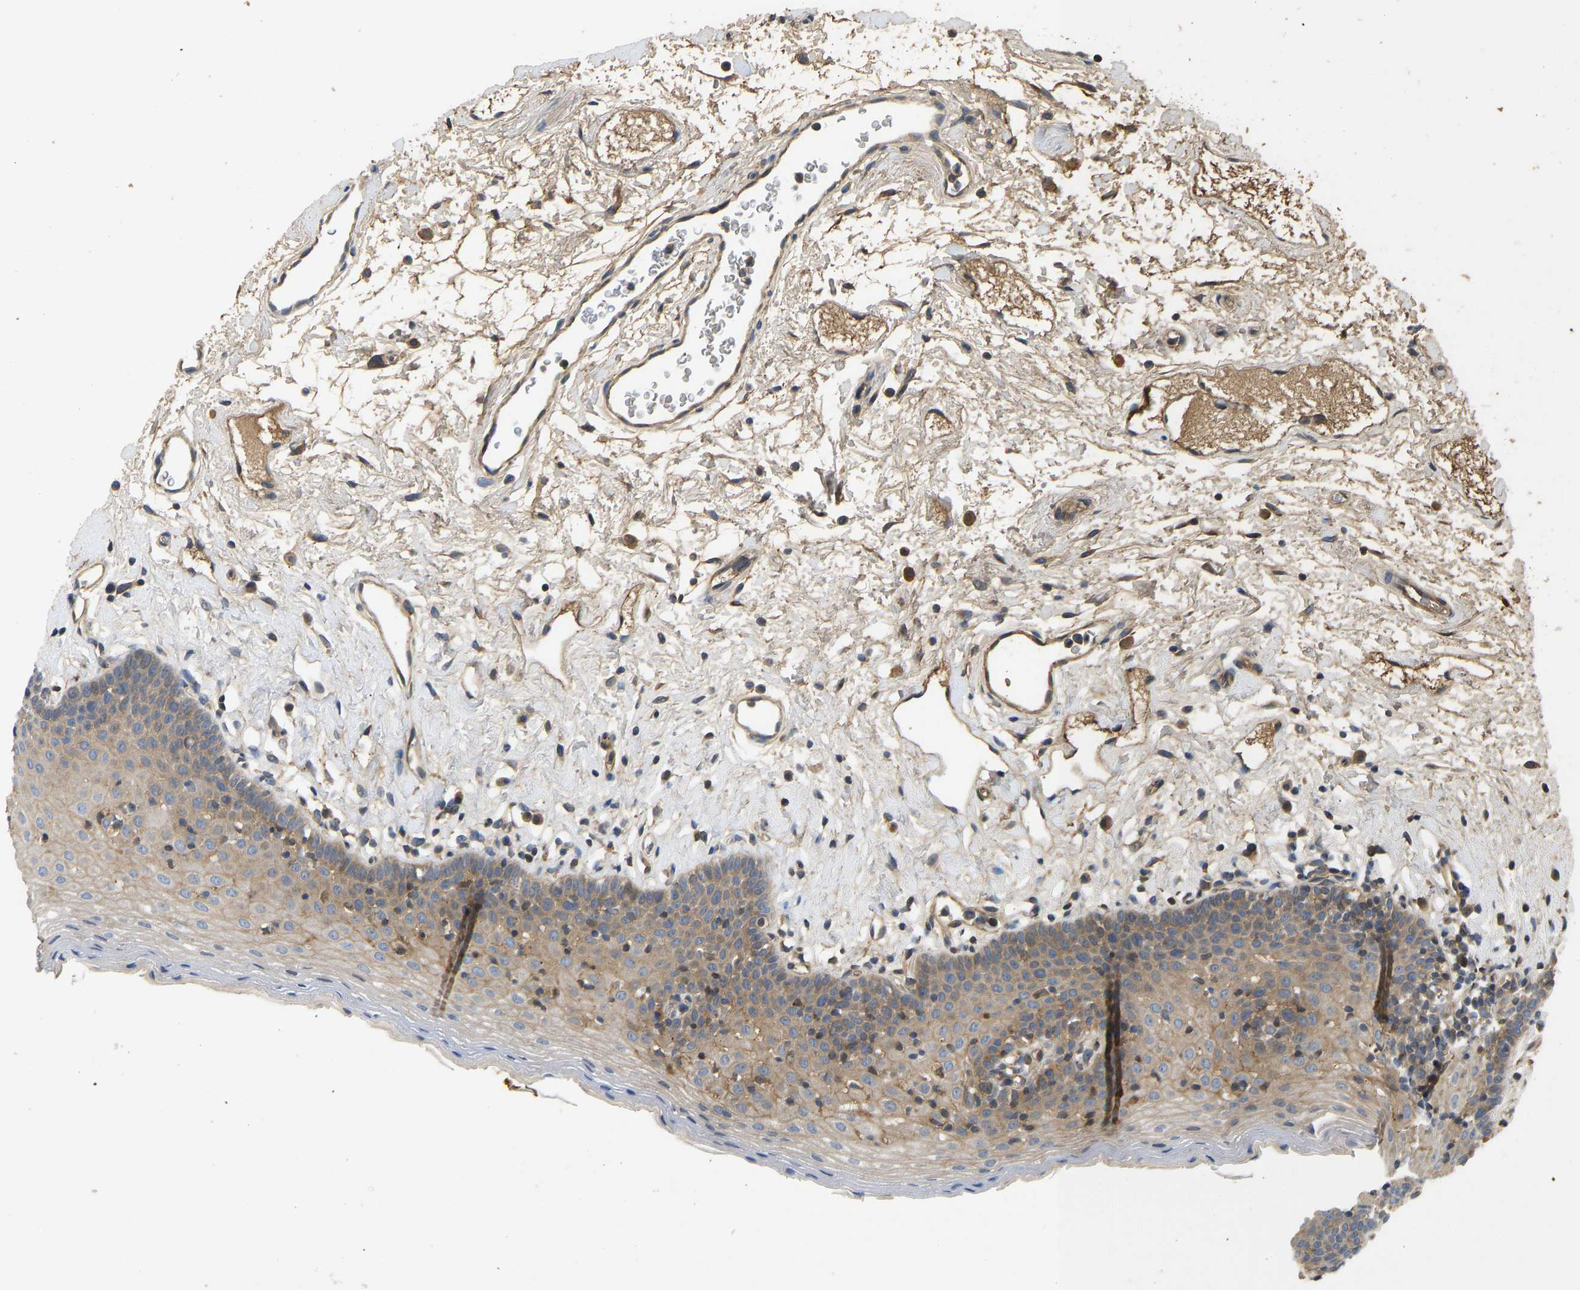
{"staining": {"intensity": "moderate", "quantity": ">75%", "location": "cytoplasmic/membranous"}, "tissue": "oral mucosa", "cell_type": "Squamous epithelial cells", "image_type": "normal", "snomed": [{"axis": "morphology", "description": "Normal tissue, NOS"}, {"axis": "topography", "description": "Oral tissue"}], "caption": "Squamous epithelial cells demonstrate medium levels of moderate cytoplasmic/membranous positivity in approximately >75% of cells in benign oral mucosa. (IHC, brightfield microscopy, high magnification).", "gene": "VCPKMT", "patient": {"sex": "male", "age": 66}}